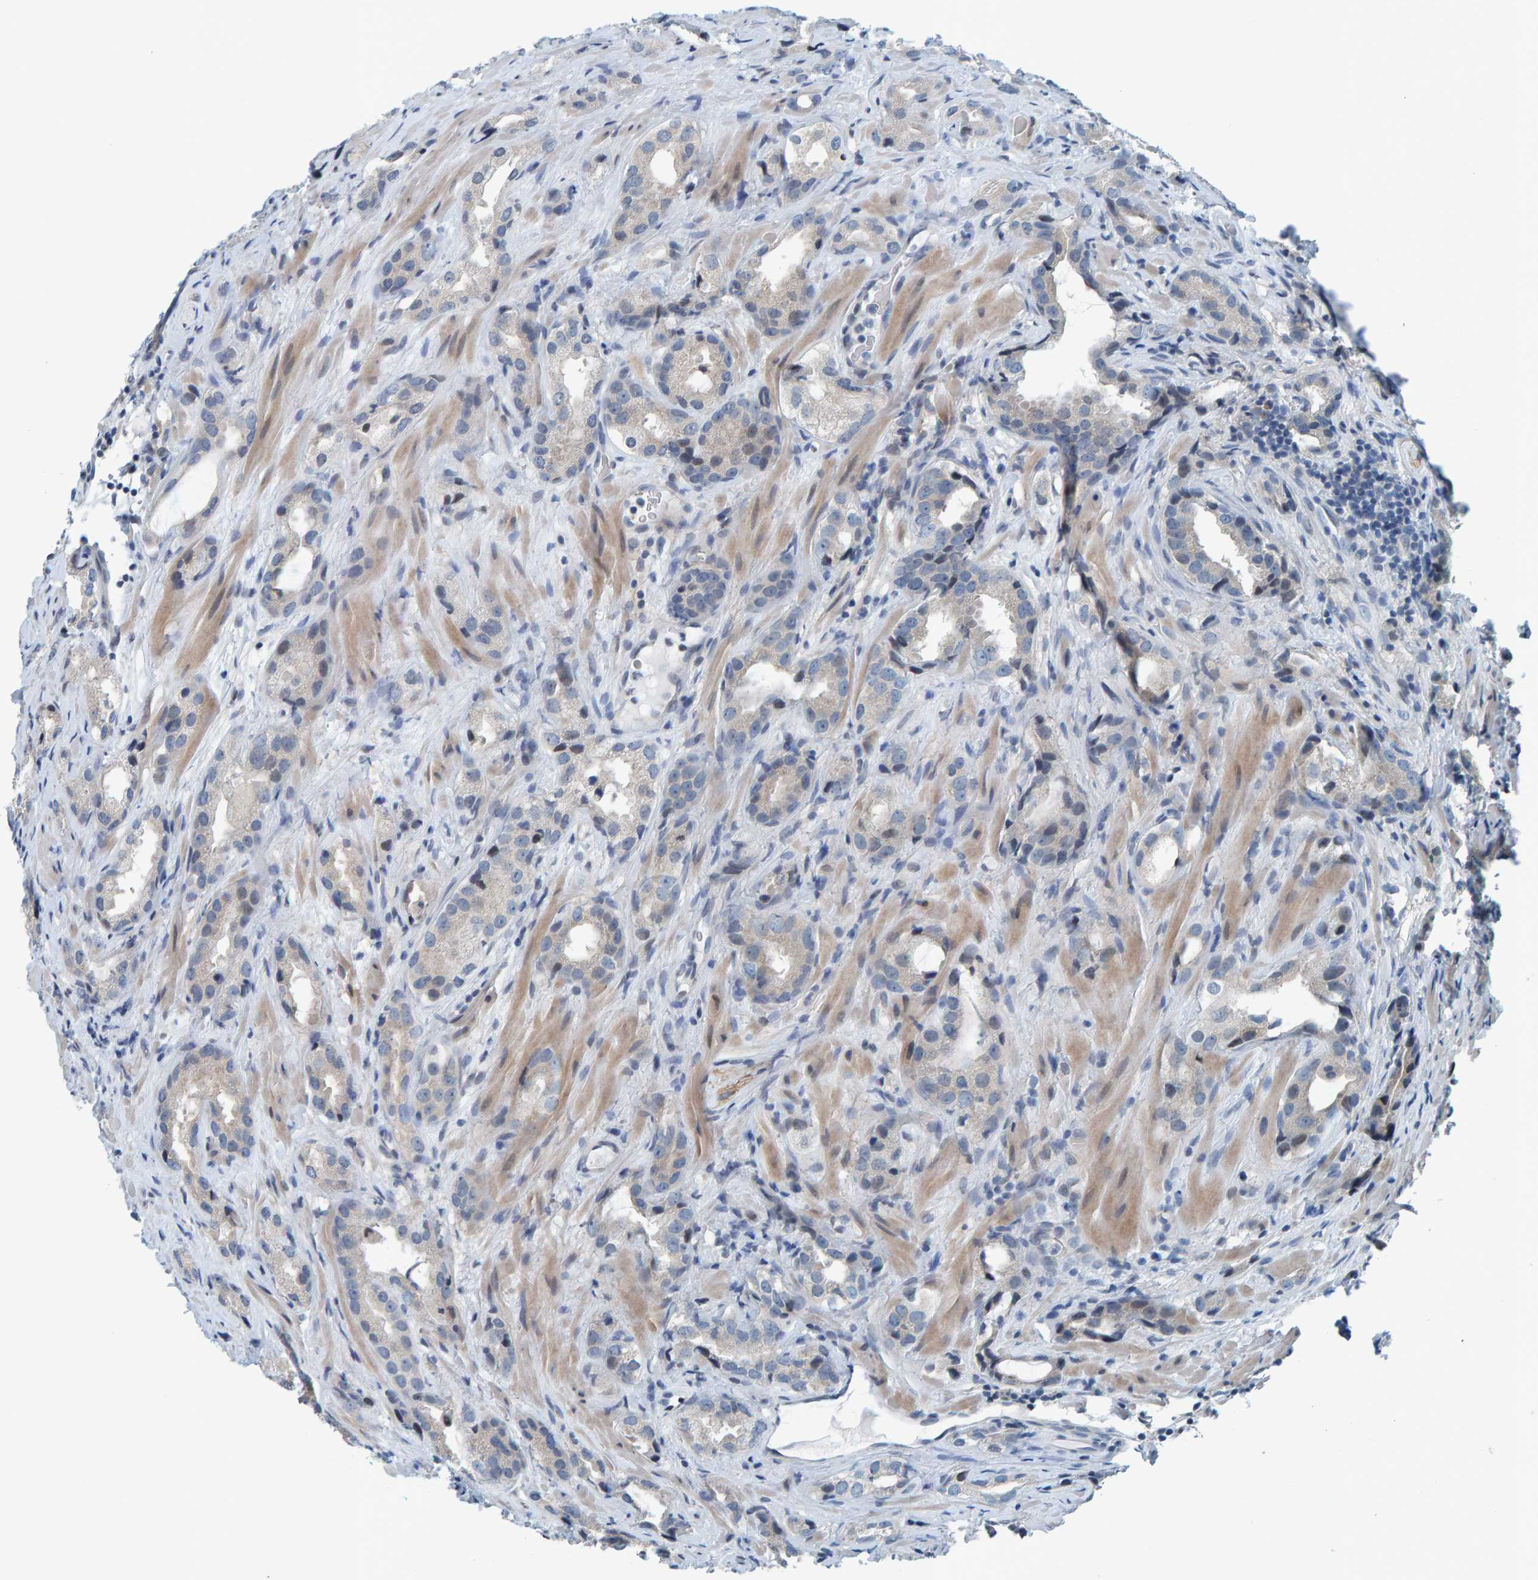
{"staining": {"intensity": "negative", "quantity": "none", "location": "none"}, "tissue": "prostate cancer", "cell_type": "Tumor cells", "image_type": "cancer", "snomed": [{"axis": "morphology", "description": "Adenocarcinoma, High grade"}, {"axis": "topography", "description": "Prostate"}], "caption": "Tumor cells show no significant protein expression in prostate cancer. (DAB (3,3'-diaminobenzidine) immunohistochemistry visualized using brightfield microscopy, high magnification).", "gene": "CNP", "patient": {"sex": "male", "age": 63}}